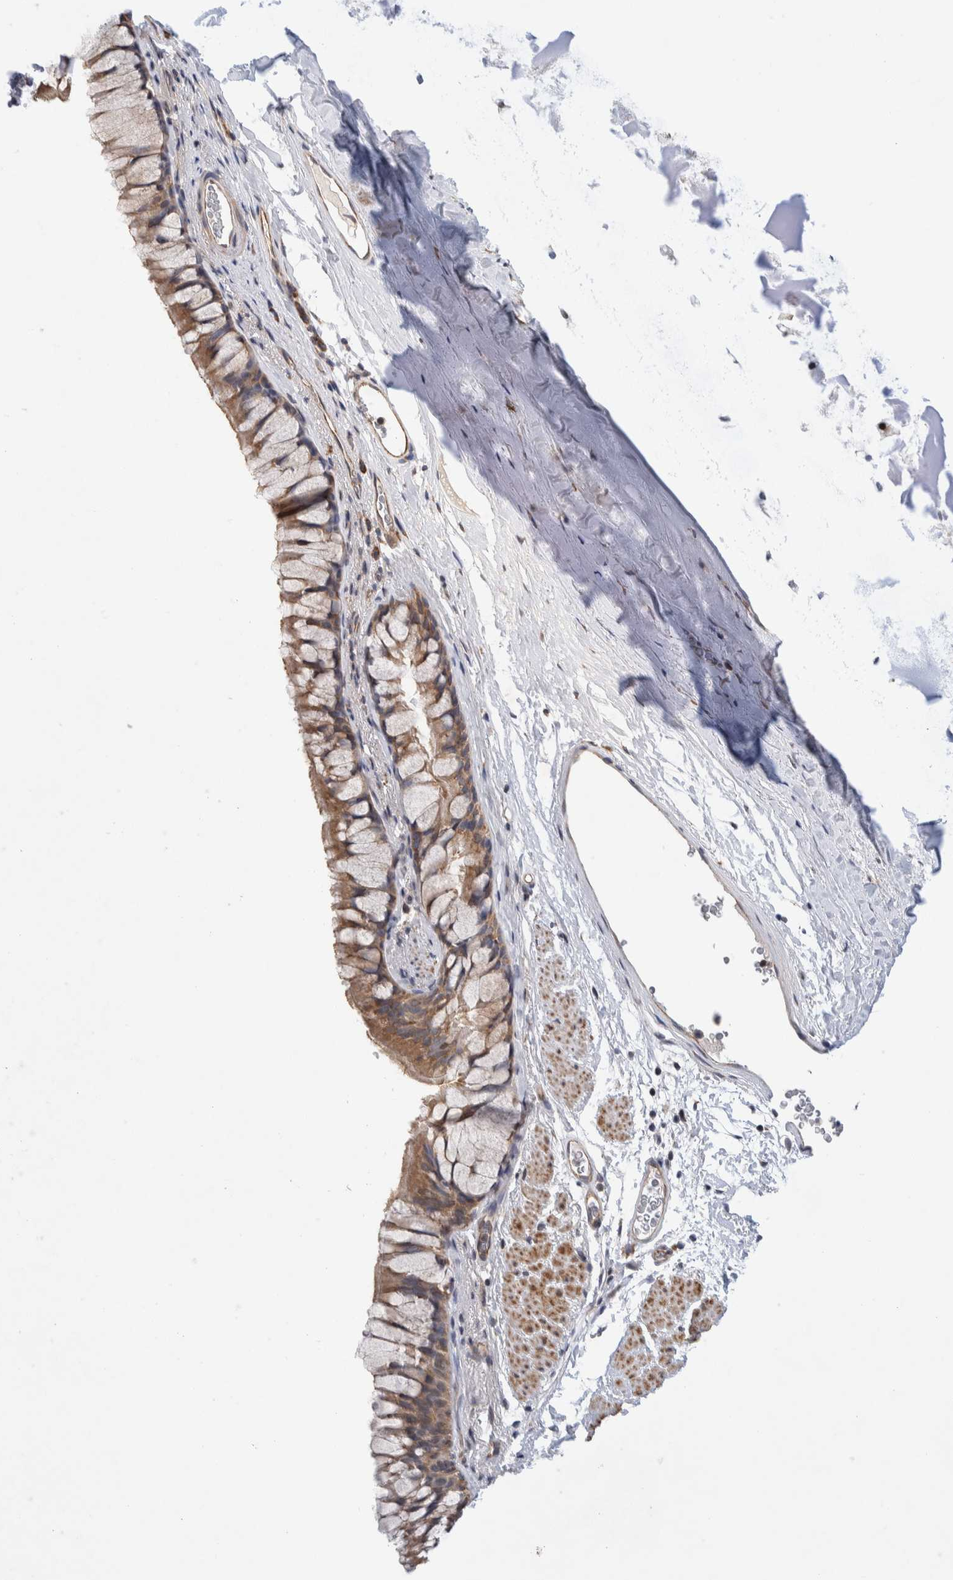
{"staining": {"intensity": "moderate", "quantity": ">75%", "location": "cytoplasmic/membranous"}, "tissue": "bronchus", "cell_type": "Respiratory epithelial cells", "image_type": "normal", "snomed": [{"axis": "morphology", "description": "Normal tissue, NOS"}, {"axis": "topography", "description": "Cartilage tissue"}, {"axis": "topography", "description": "Bronchus"}], "caption": "Immunohistochemistry (DAB) staining of benign bronchus exhibits moderate cytoplasmic/membranous protein expression in about >75% of respiratory epithelial cells.", "gene": "LZTS1", "patient": {"sex": "female", "age": 53}}